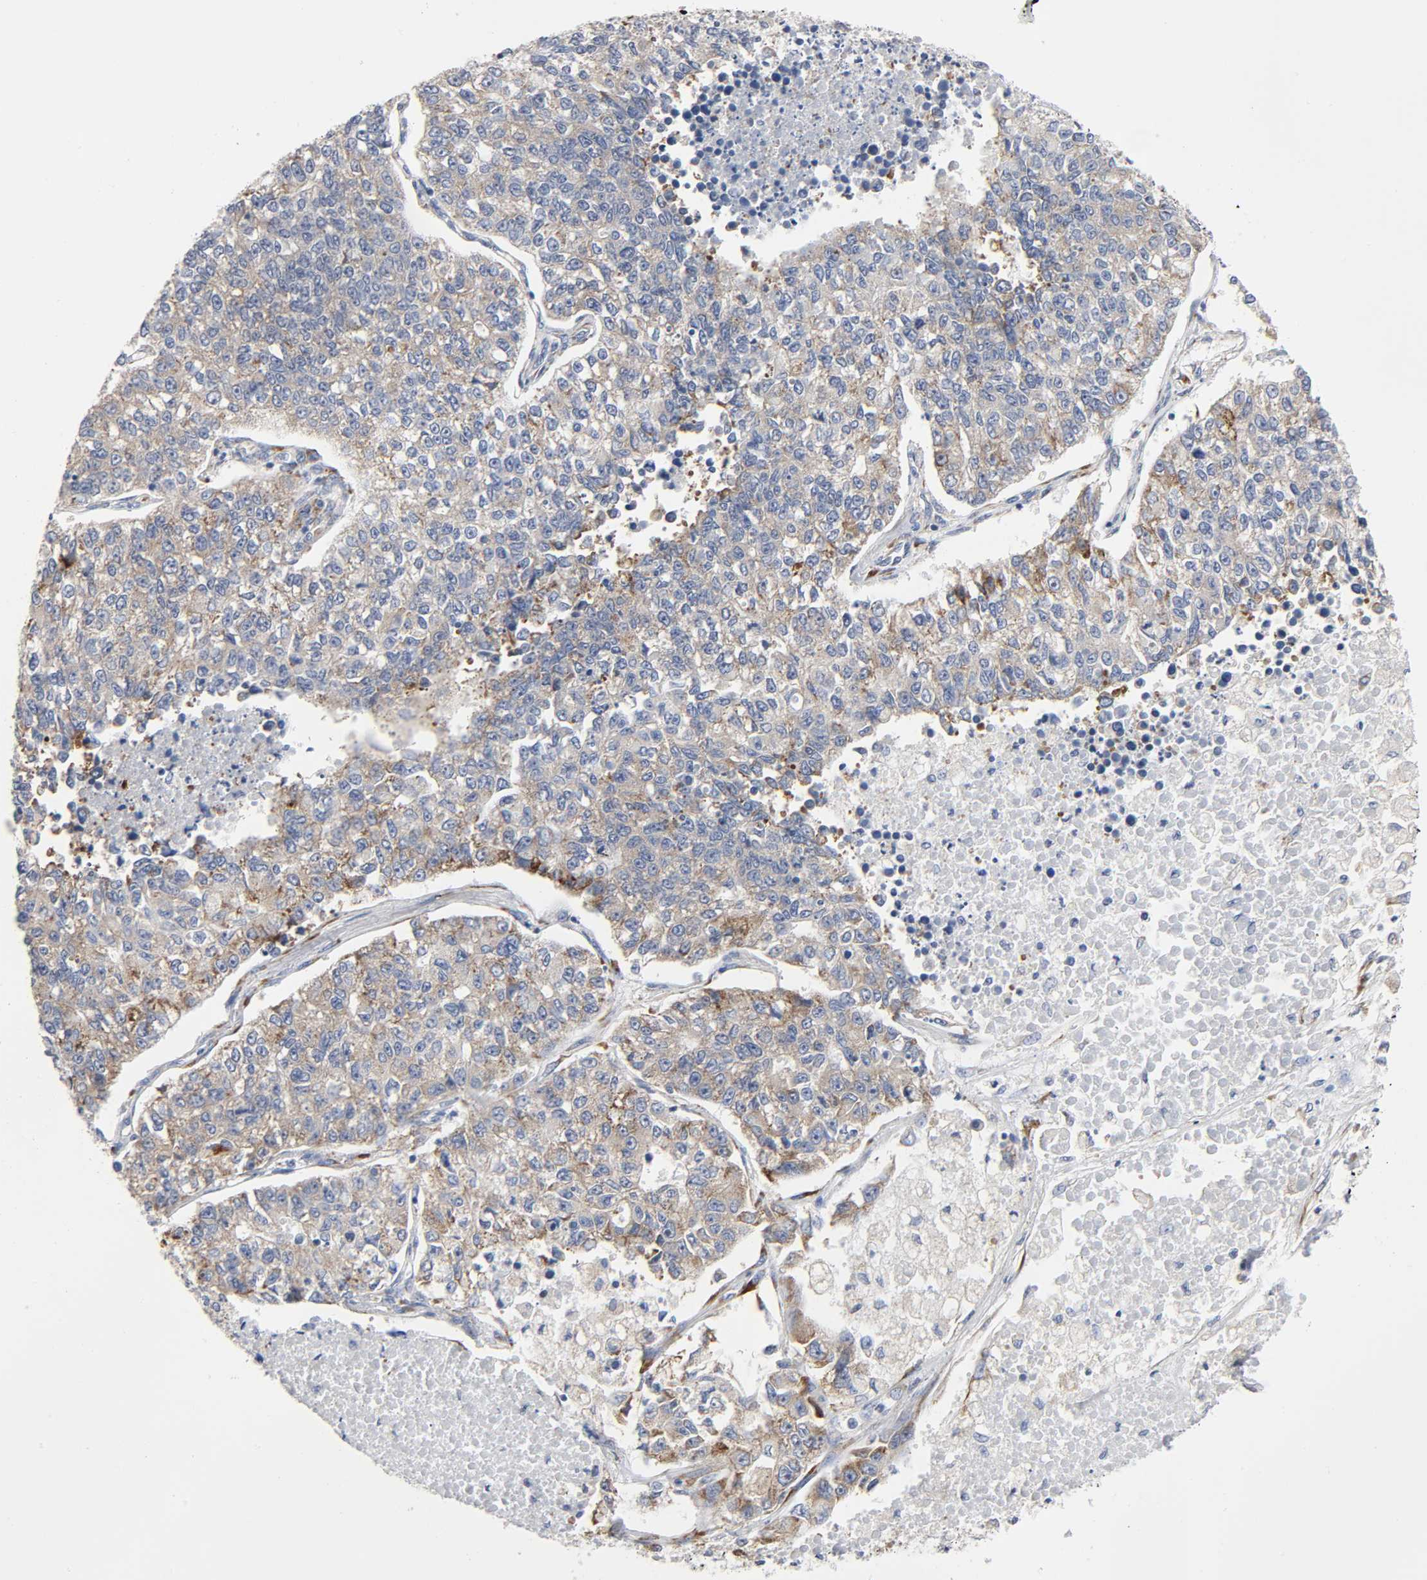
{"staining": {"intensity": "strong", "quantity": ">75%", "location": "cytoplasmic/membranous"}, "tissue": "lung cancer", "cell_type": "Tumor cells", "image_type": "cancer", "snomed": [{"axis": "morphology", "description": "Adenocarcinoma, NOS"}, {"axis": "topography", "description": "Lung"}], "caption": "Protein staining reveals strong cytoplasmic/membranous positivity in about >75% of tumor cells in lung cancer. (DAB IHC with brightfield microscopy, high magnification).", "gene": "REL", "patient": {"sex": "male", "age": 49}}